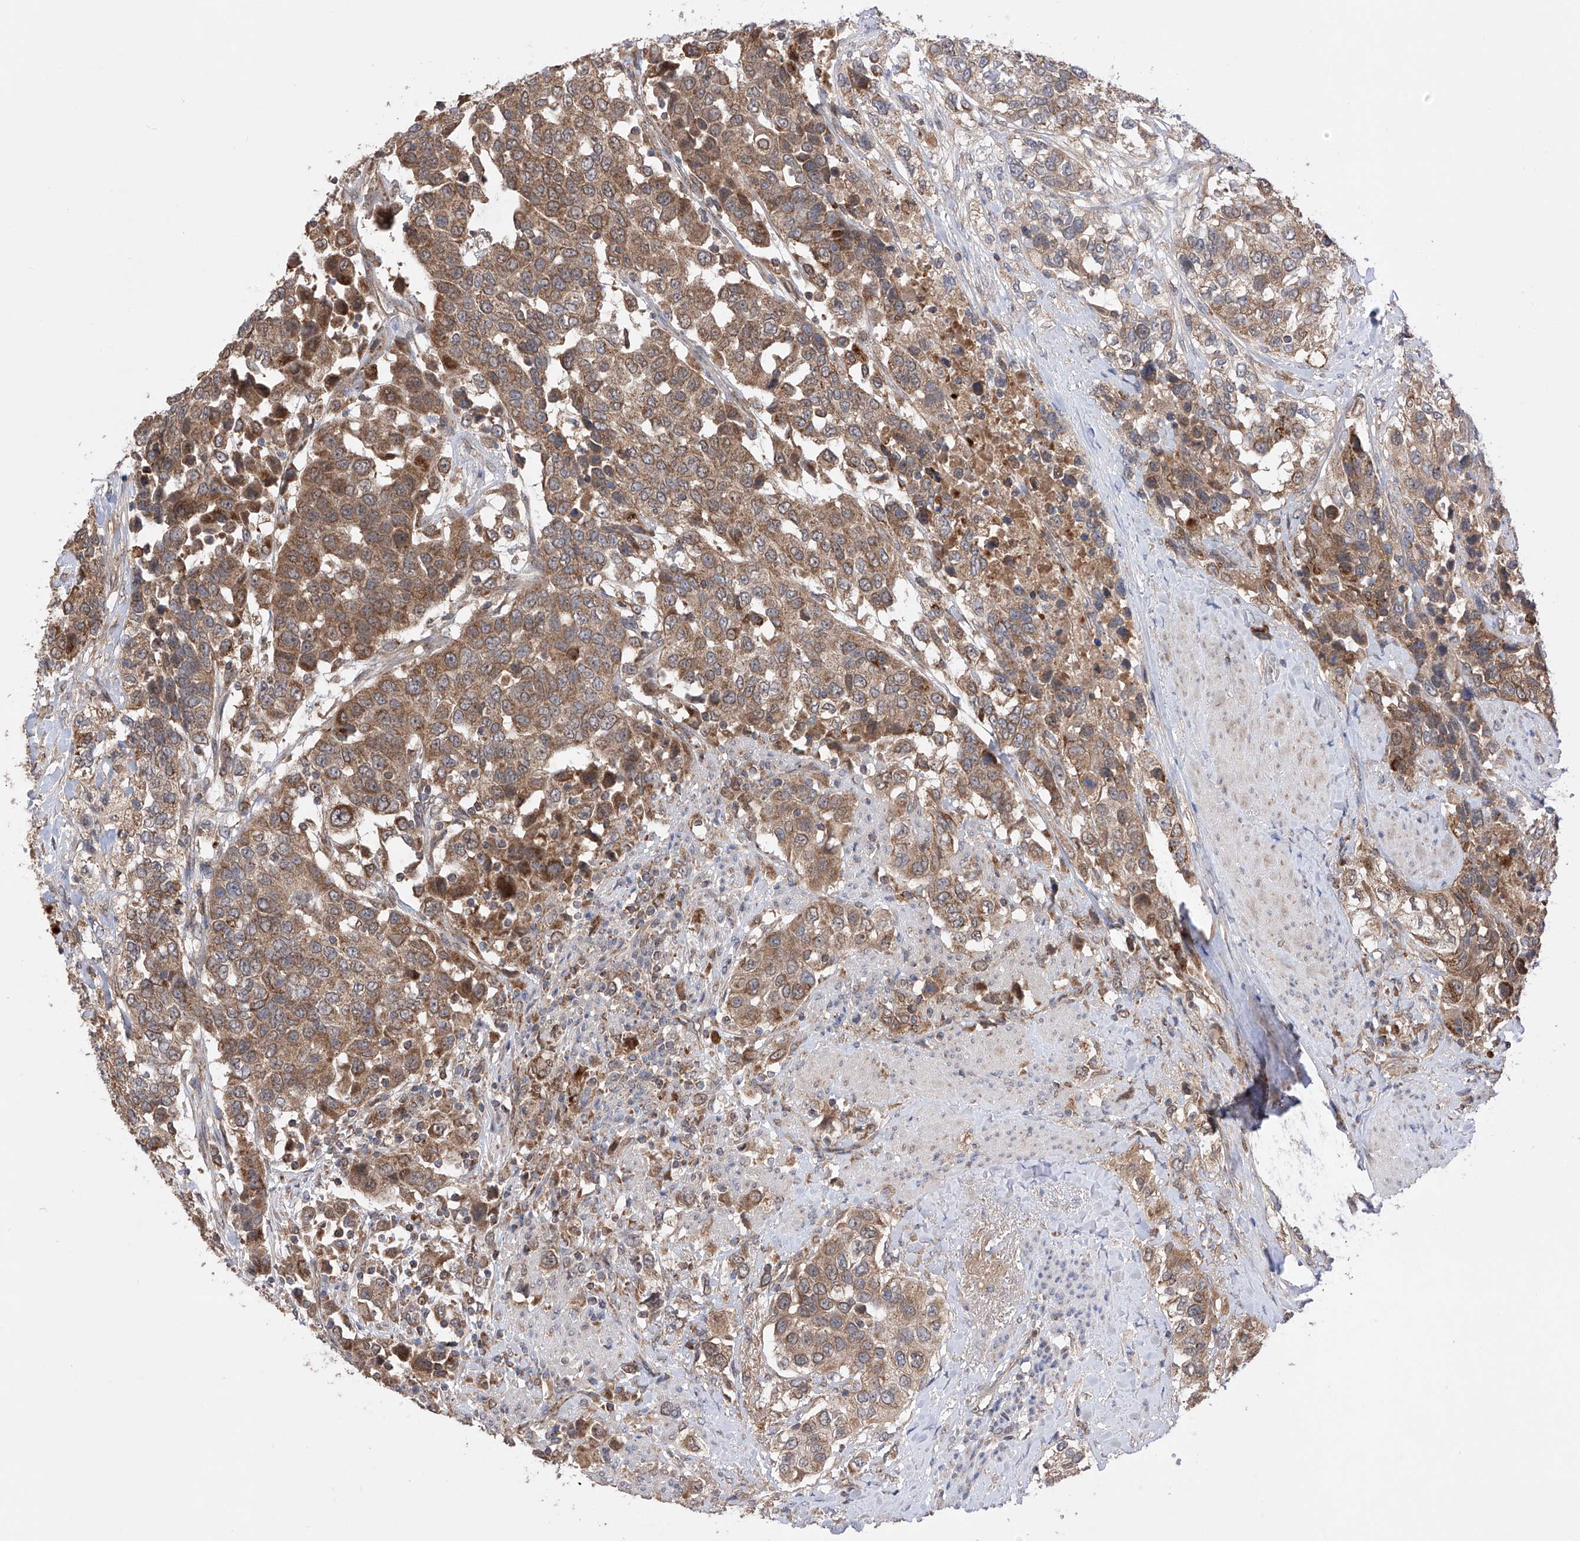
{"staining": {"intensity": "moderate", "quantity": ">75%", "location": "cytoplasmic/membranous"}, "tissue": "urothelial cancer", "cell_type": "Tumor cells", "image_type": "cancer", "snomed": [{"axis": "morphology", "description": "Urothelial carcinoma, High grade"}, {"axis": "topography", "description": "Urinary bladder"}], "caption": "Tumor cells demonstrate medium levels of moderate cytoplasmic/membranous expression in approximately >75% of cells in high-grade urothelial carcinoma. (DAB (3,3'-diaminobenzidine) = brown stain, brightfield microscopy at high magnification).", "gene": "SDHAF4", "patient": {"sex": "female", "age": 80}}